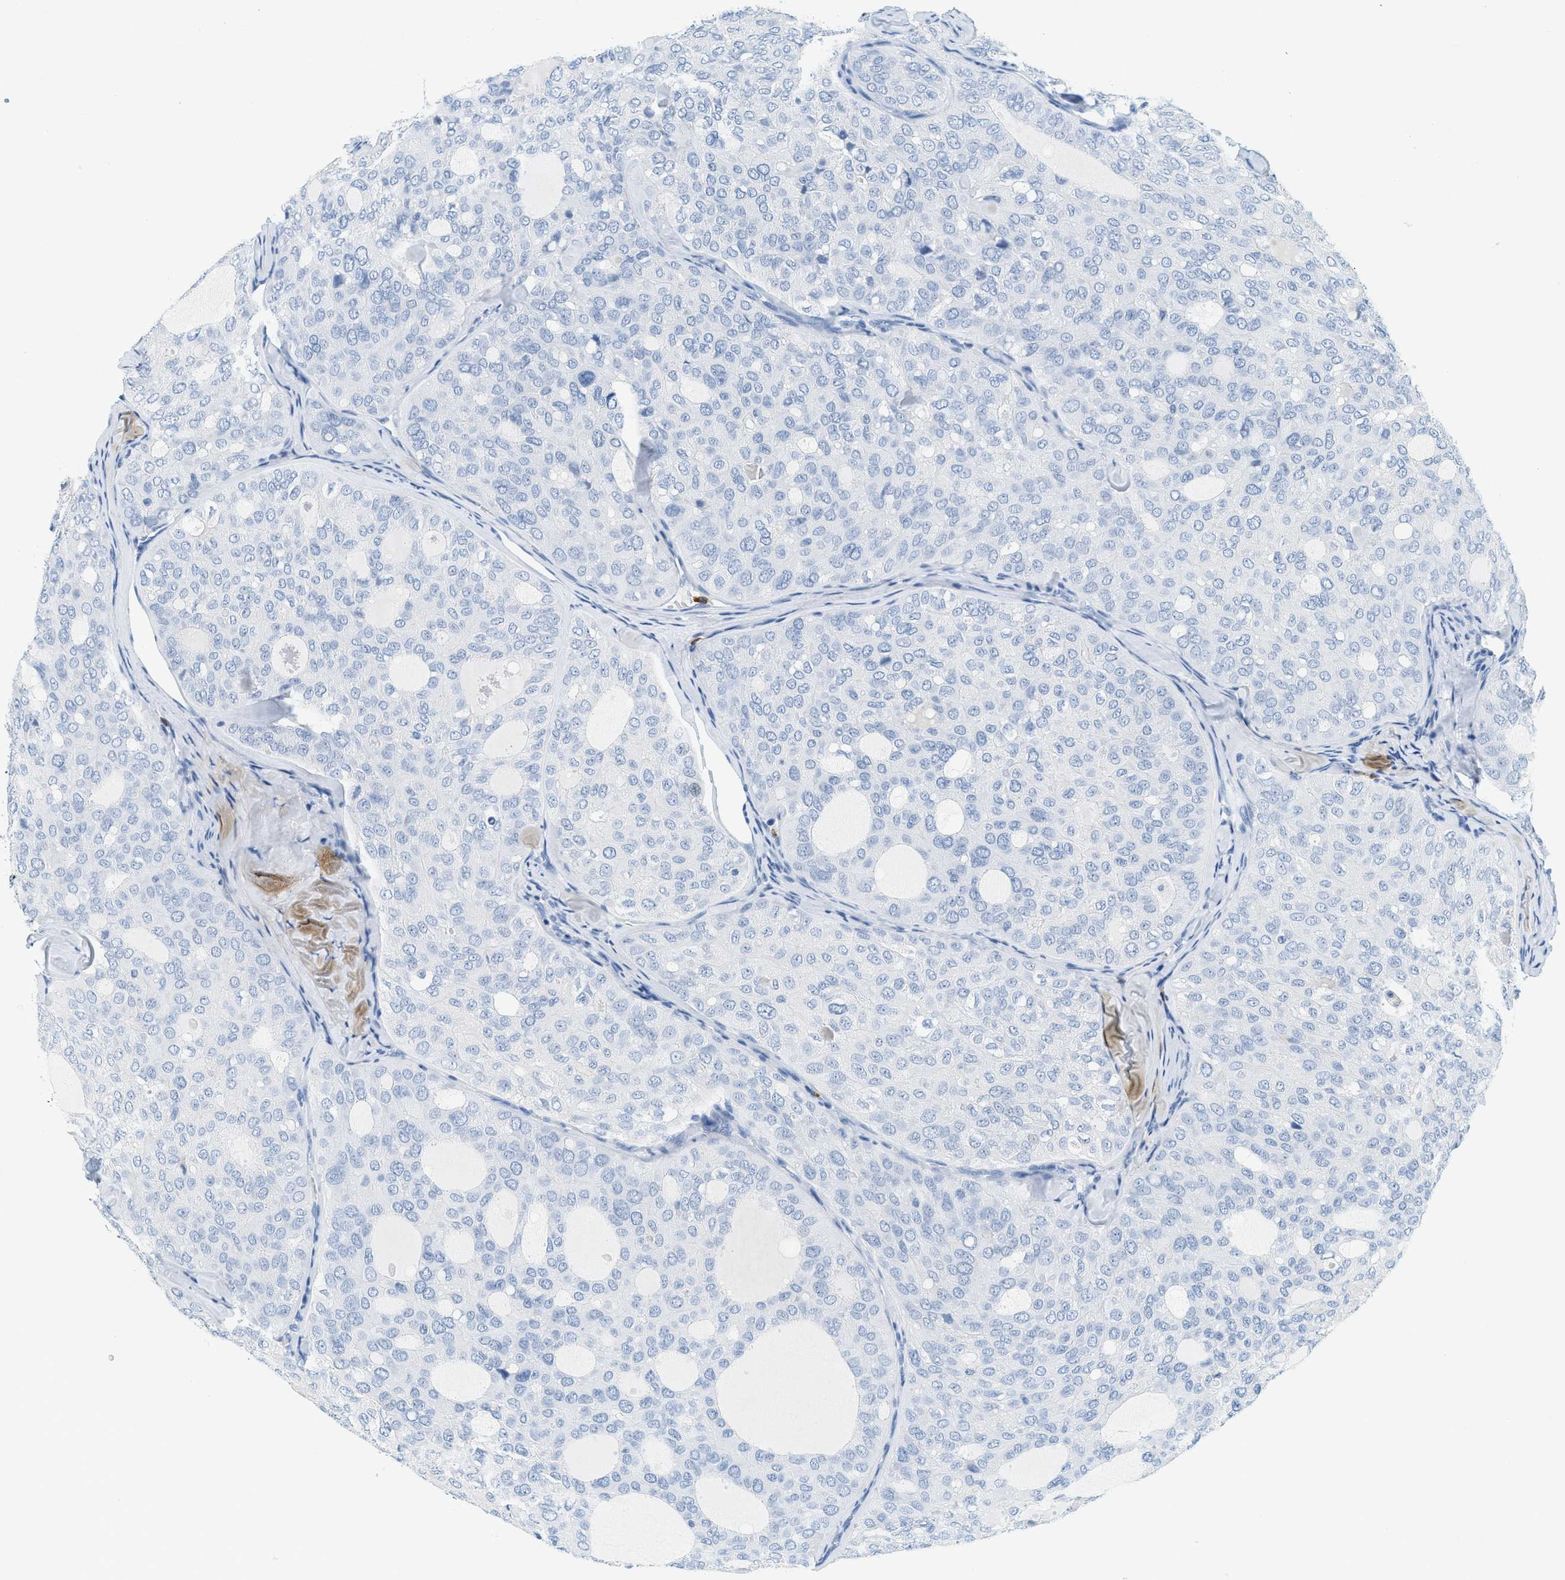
{"staining": {"intensity": "negative", "quantity": "none", "location": "none"}, "tissue": "thyroid cancer", "cell_type": "Tumor cells", "image_type": "cancer", "snomed": [{"axis": "morphology", "description": "Follicular adenoma carcinoma, NOS"}, {"axis": "topography", "description": "Thyroid gland"}], "caption": "The histopathology image shows no significant expression in tumor cells of follicular adenoma carcinoma (thyroid). (DAB immunohistochemistry (IHC) visualized using brightfield microscopy, high magnification).", "gene": "LCN2", "patient": {"sex": "male", "age": 75}}